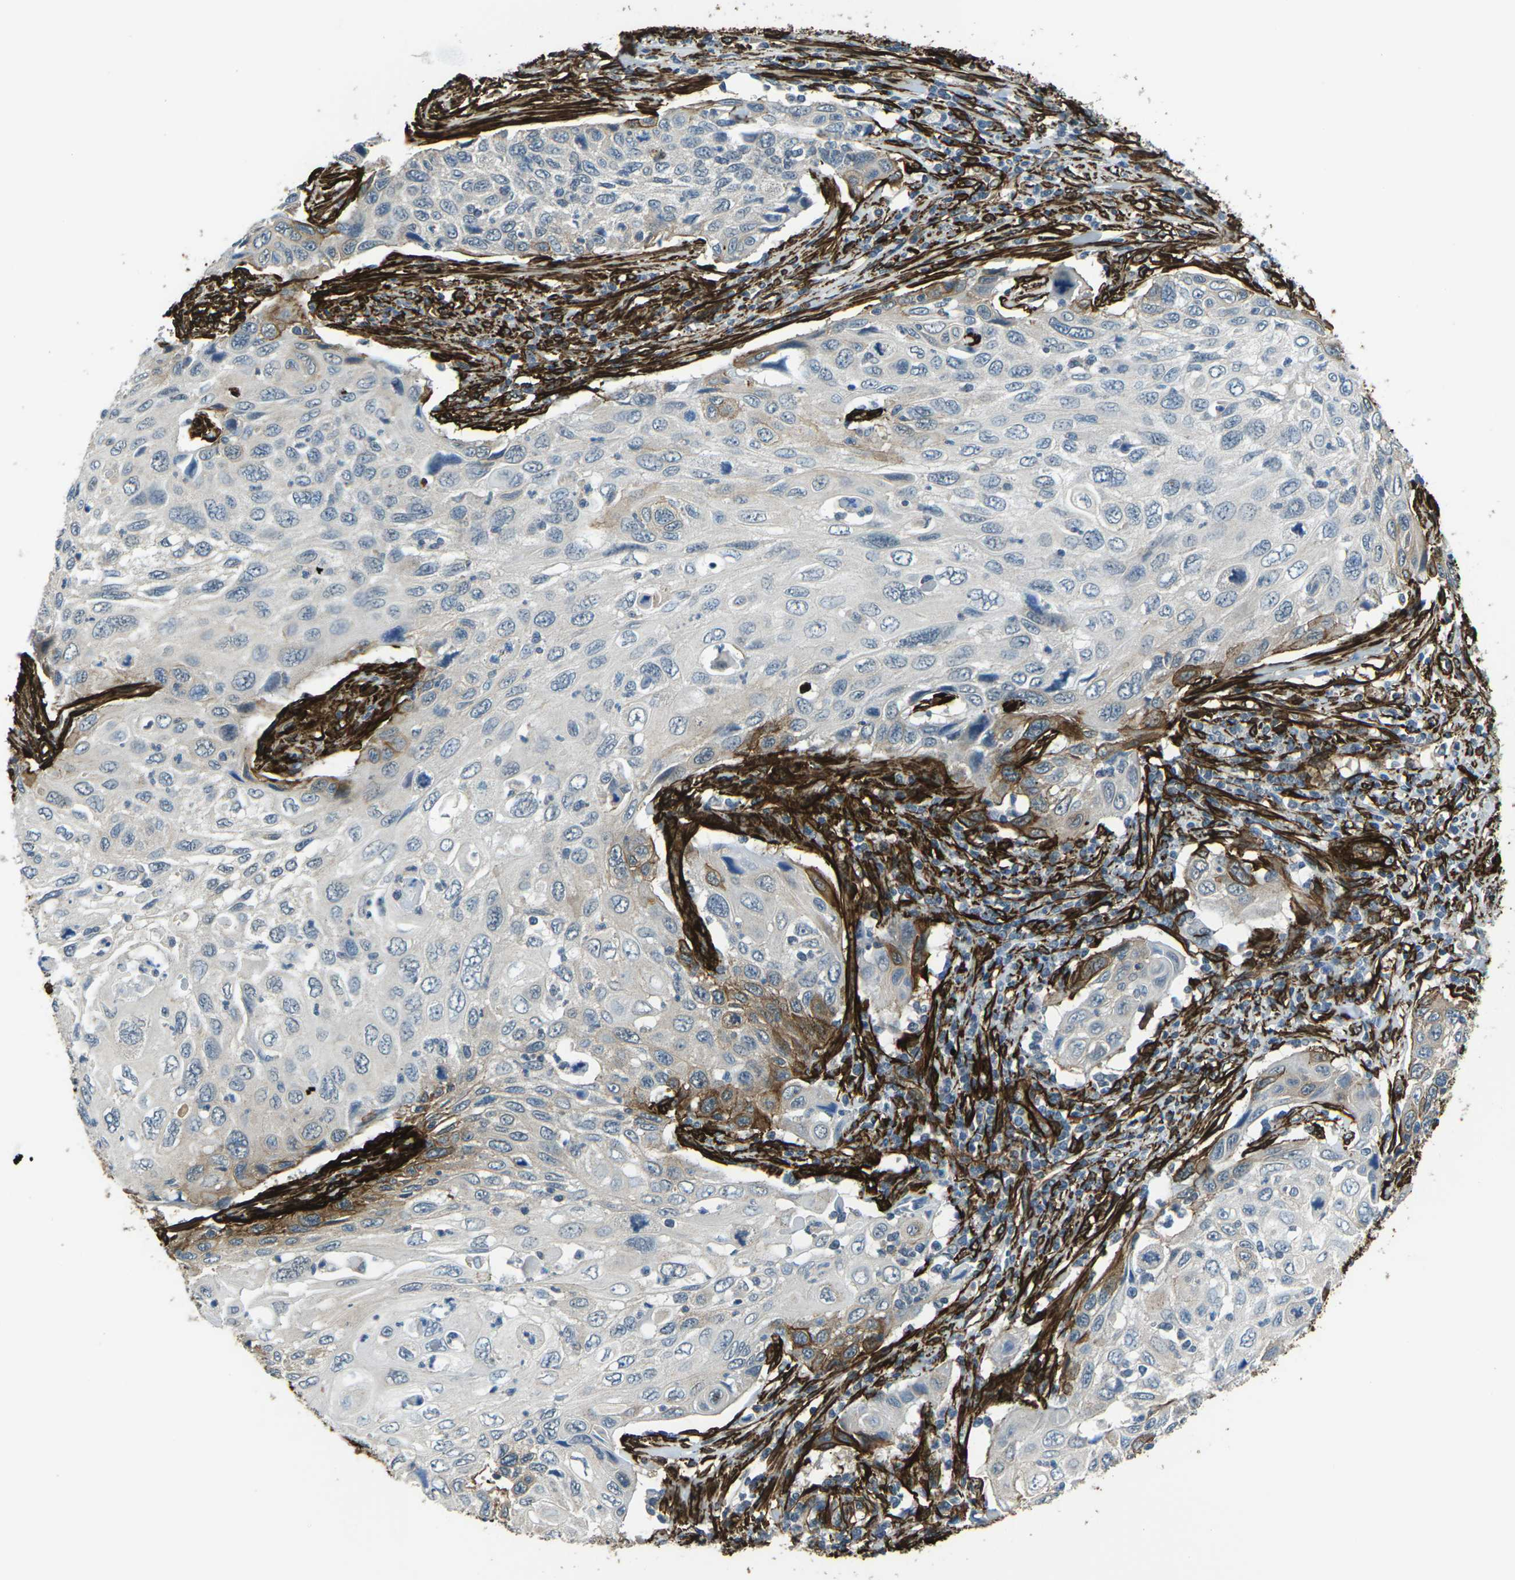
{"staining": {"intensity": "moderate", "quantity": "<25%", "location": "cytoplasmic/membranous"}, "tissue": "cervical cancer", "cell_type": "Tumor cells", "image_type": "cancer", "snomed": [{"axis": "morphology", "description": "Squamous cell carcinoma, NOS"}, {"axis": "topography", "description": "Cervix"}], "caption": "Approximately <25% of tumor cells in human cervical cancer (squamous cell carcinoma) reveal moderate cytoplasmic/membranous protein staining as visualized by brown immunohistochemical staining.", "gene": "GRAMD1C", "patient": {"sex": "female", "age": 70}}